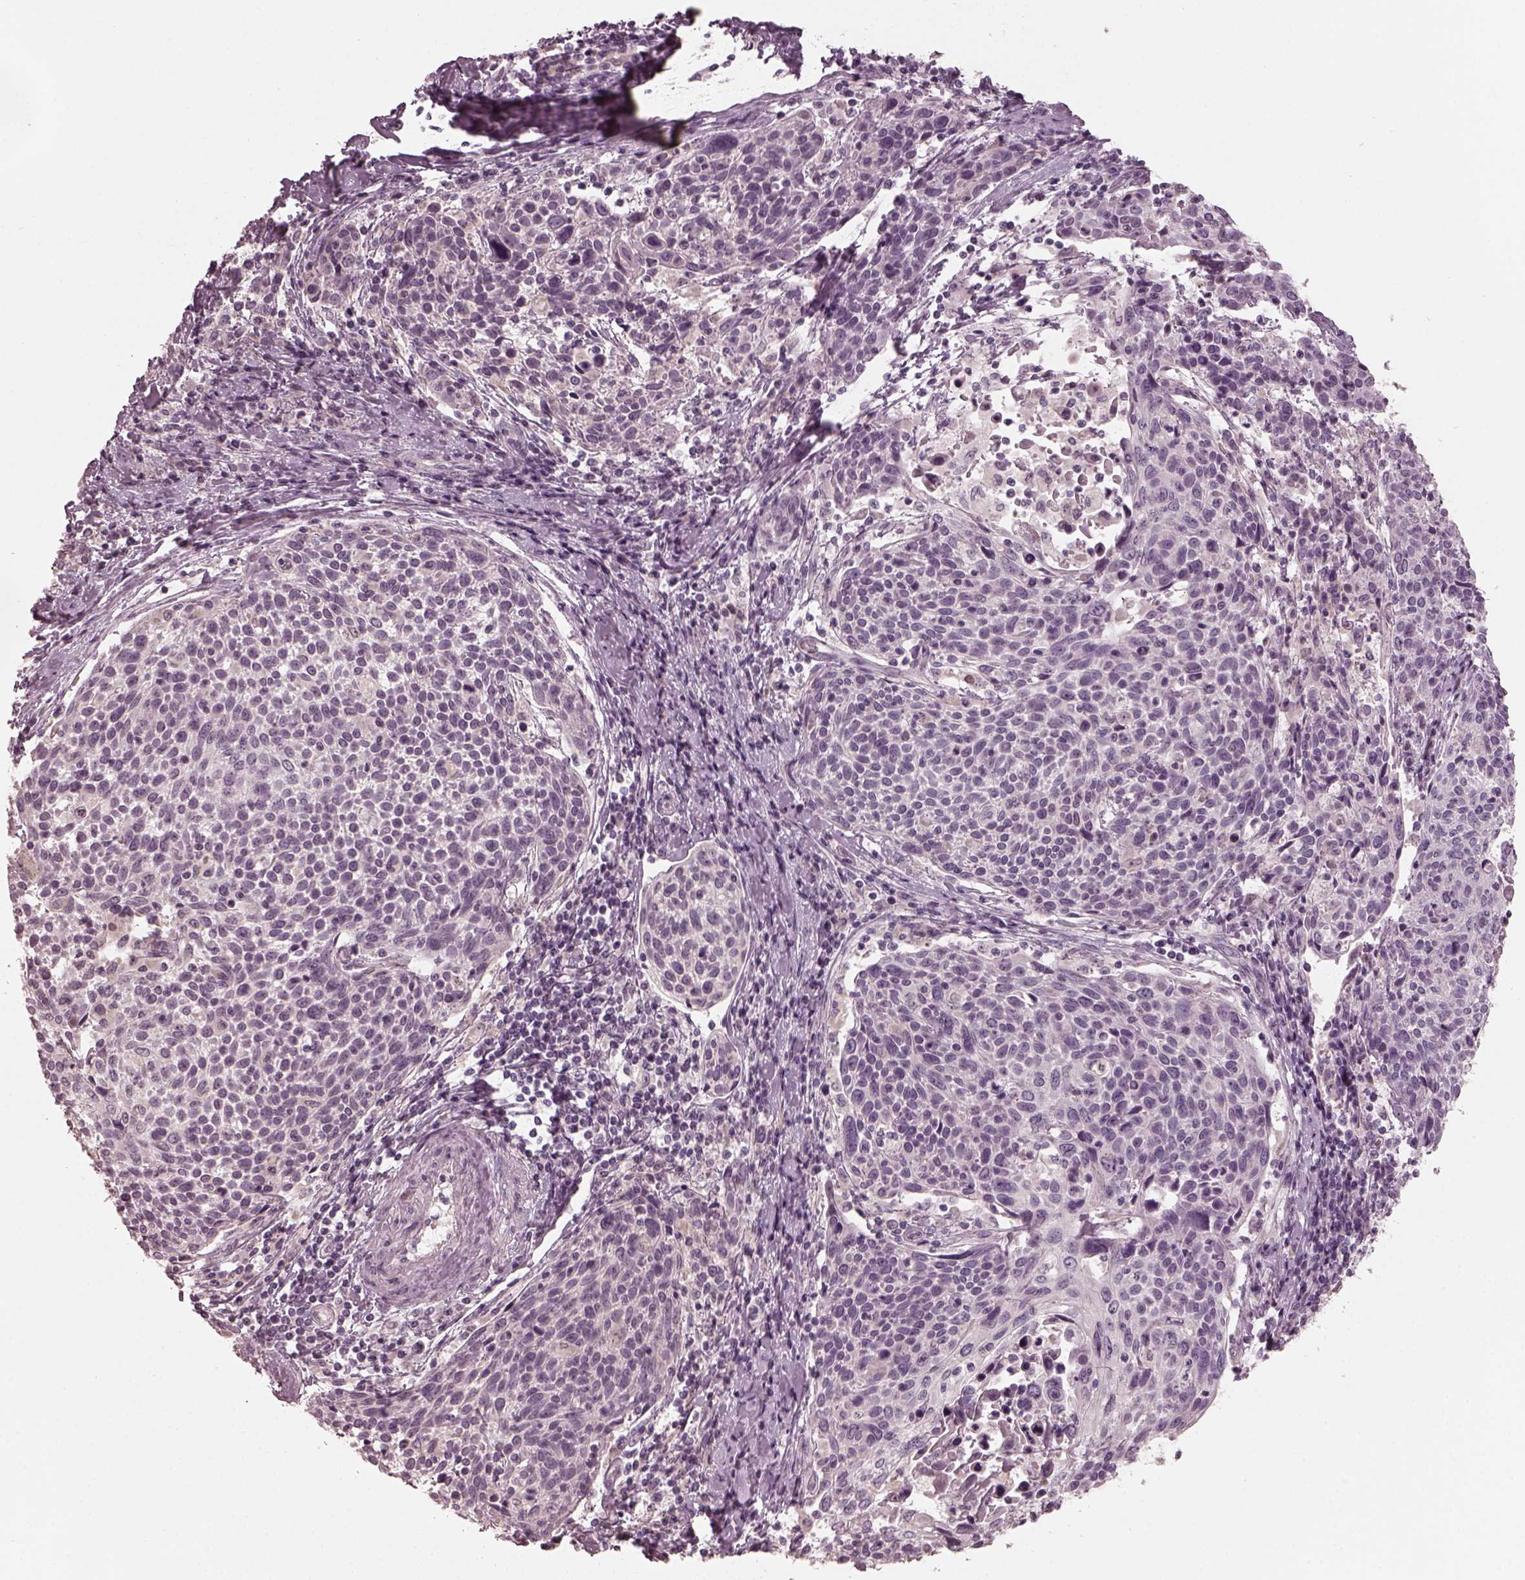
{"staining": {"intensity": "negative", "quantity": "none", "location": "none"}, "tissue": "cervical cancer", "cell_type": "Tumor cells", "image_type": "cancer", "snomed": [{"axis": "morphology", "description": "Squamous cell carcinoma, NOS"}, {"axis": "topography", "description": "Cervix"}], "caption": "This photomicrograph is of cervical cancer (squamous cell carcinoma) stained with immunohistochemistry (IHC) to label a protein in brown with the nuclei are counter-stained blue. There is no expression in tumor cells. (Brightfield microscopy of DAB (3,3'-diaminobenzidine) immunohistochemistry at high magnification).", "gene": "RCVRN", "patient": {"sex": "female", "age": 61}}